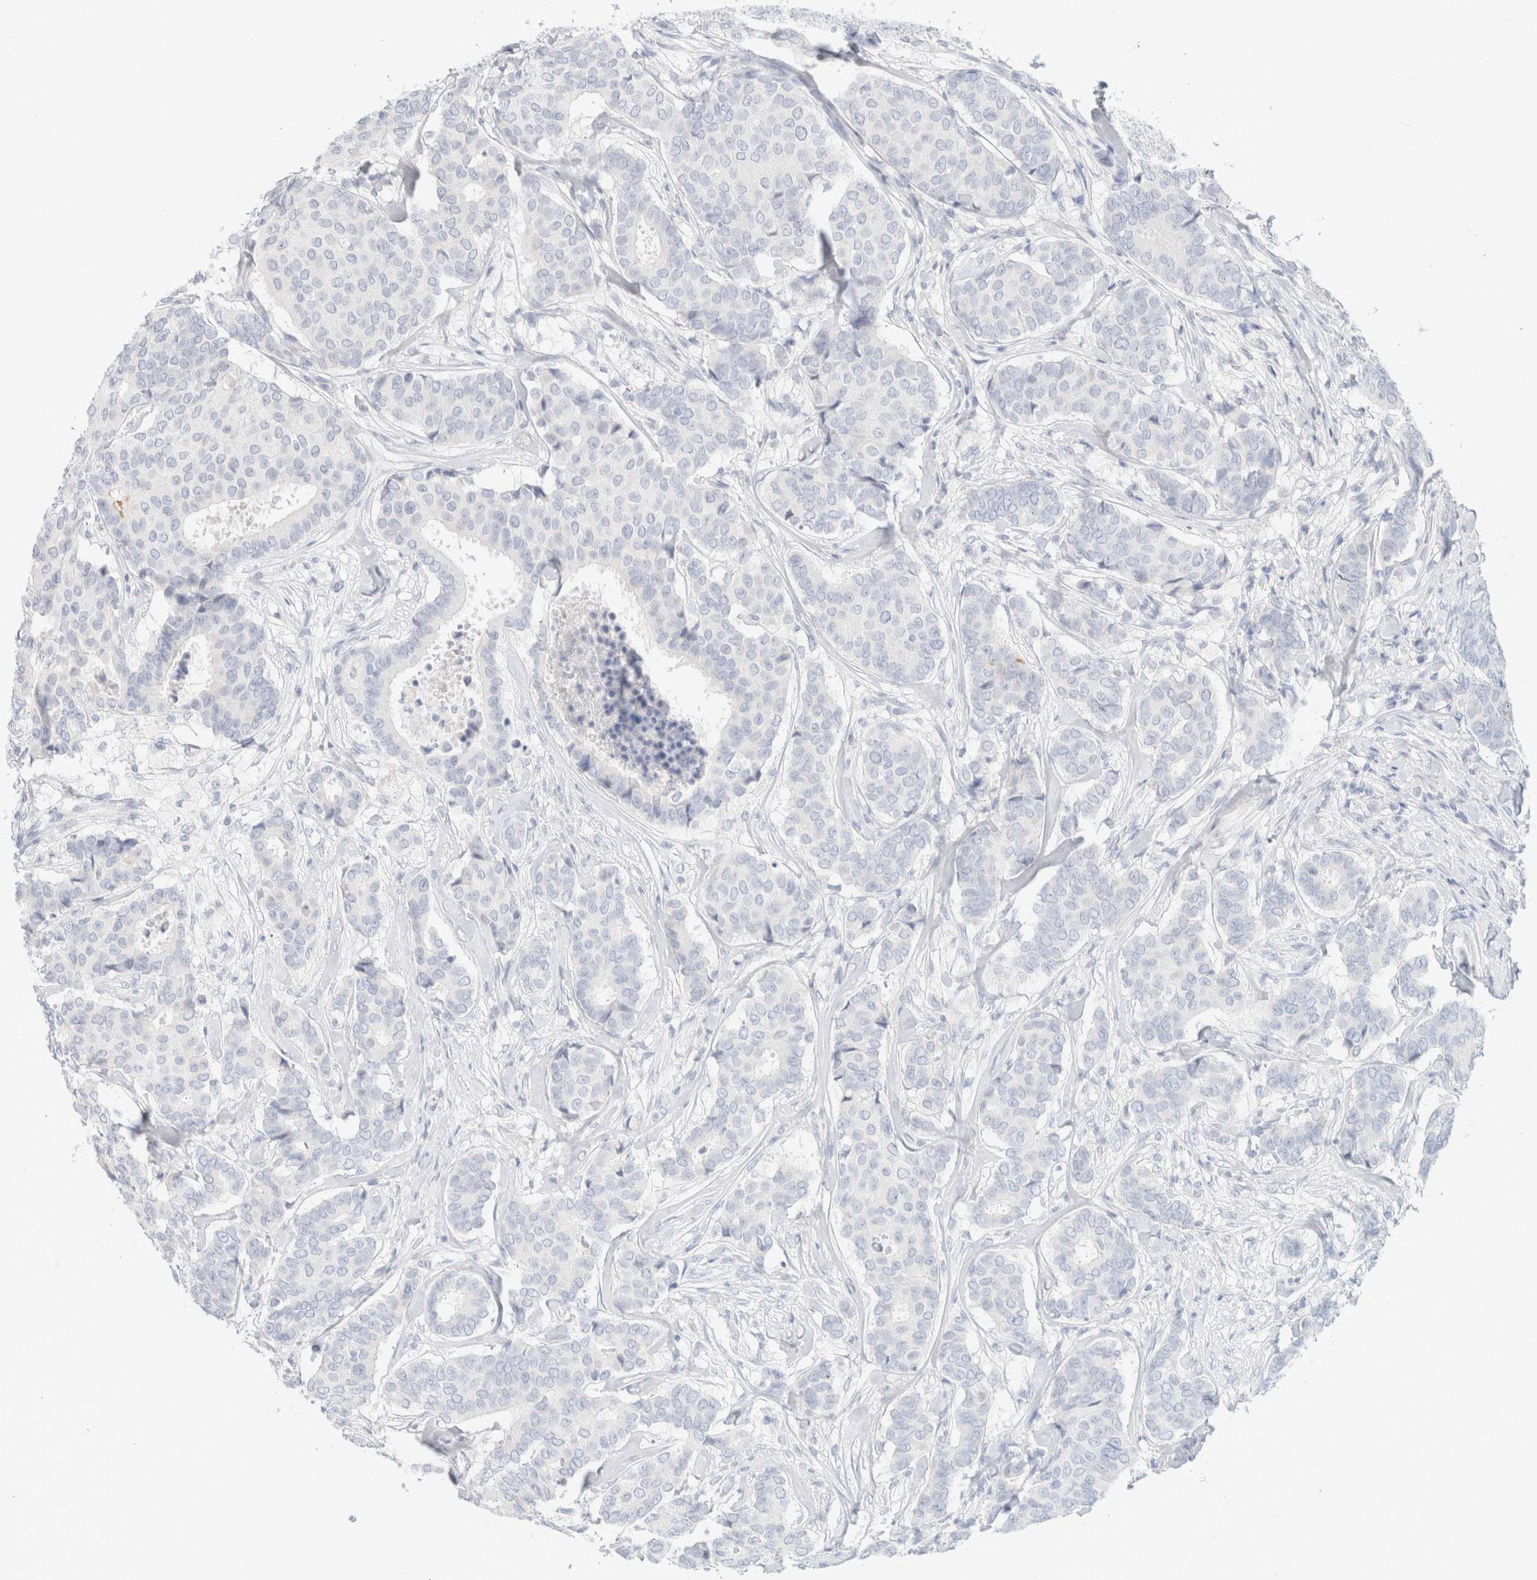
{"staining": {"intensity": "negative", "quantity": "none", "location": "none"}, "tissue": "breast cancer", "cell_type": "Tumor cells", "image_type": "cancer", "snomed": [{"axis": "morphology", "description": "Duct carcinoma"}, {"axis": "topography", "description": "Breast"}], "caption": "Immunohistochemical staining of intraductal carcinoma (breast) displays no significant positivity in tumor cells. The staining was performed using DAB to visualize the protein expression in brown, while the nuclei were stained in blue with hematoxylin (Magnification: 20x).", "gene": "CPQ", "patient": {"sex": "female", "age": 75}}